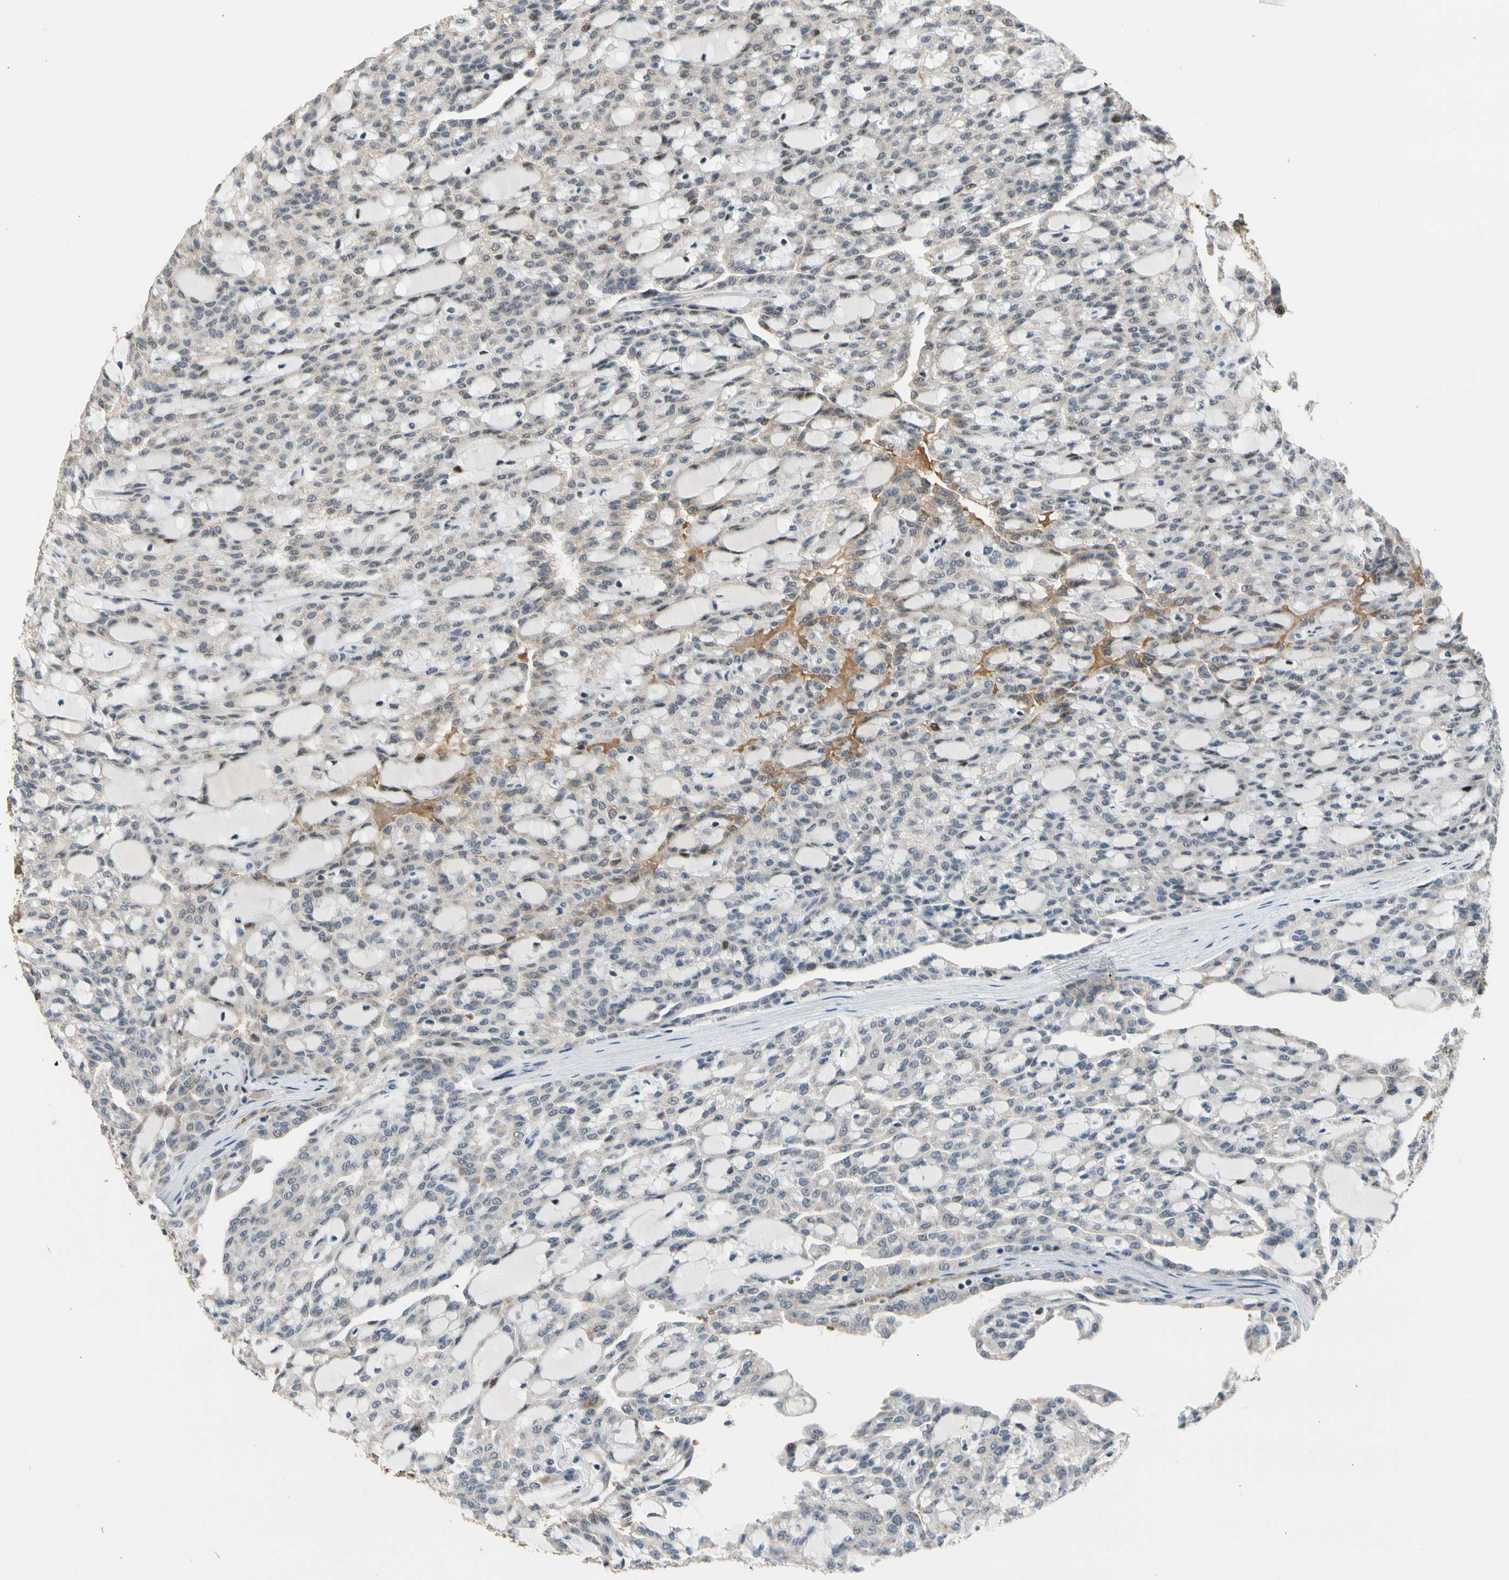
{"staining": {"intensity": "weak", "quantity": "<25%", "location": "nuclear"}, "tissue": "renal cancer", "cell_type": "Tumor cells", "image_type": "cancer", "snomed": [{"axis": "morphology", "description": "Adenocarcinoma, NOS"}, {"axis": "topography", "description": "Kidney"}], "caption": "High magnification brightfield microscopy of adenocarcinoma (renal) stained with DAB (3,3'-diaminobenzidine) (brown) and counterstained with hematoxylin (blue): tumor cells show no significant expression.", "gene": "ZNF184", "patient": {"sex": "male", "age": 63}}